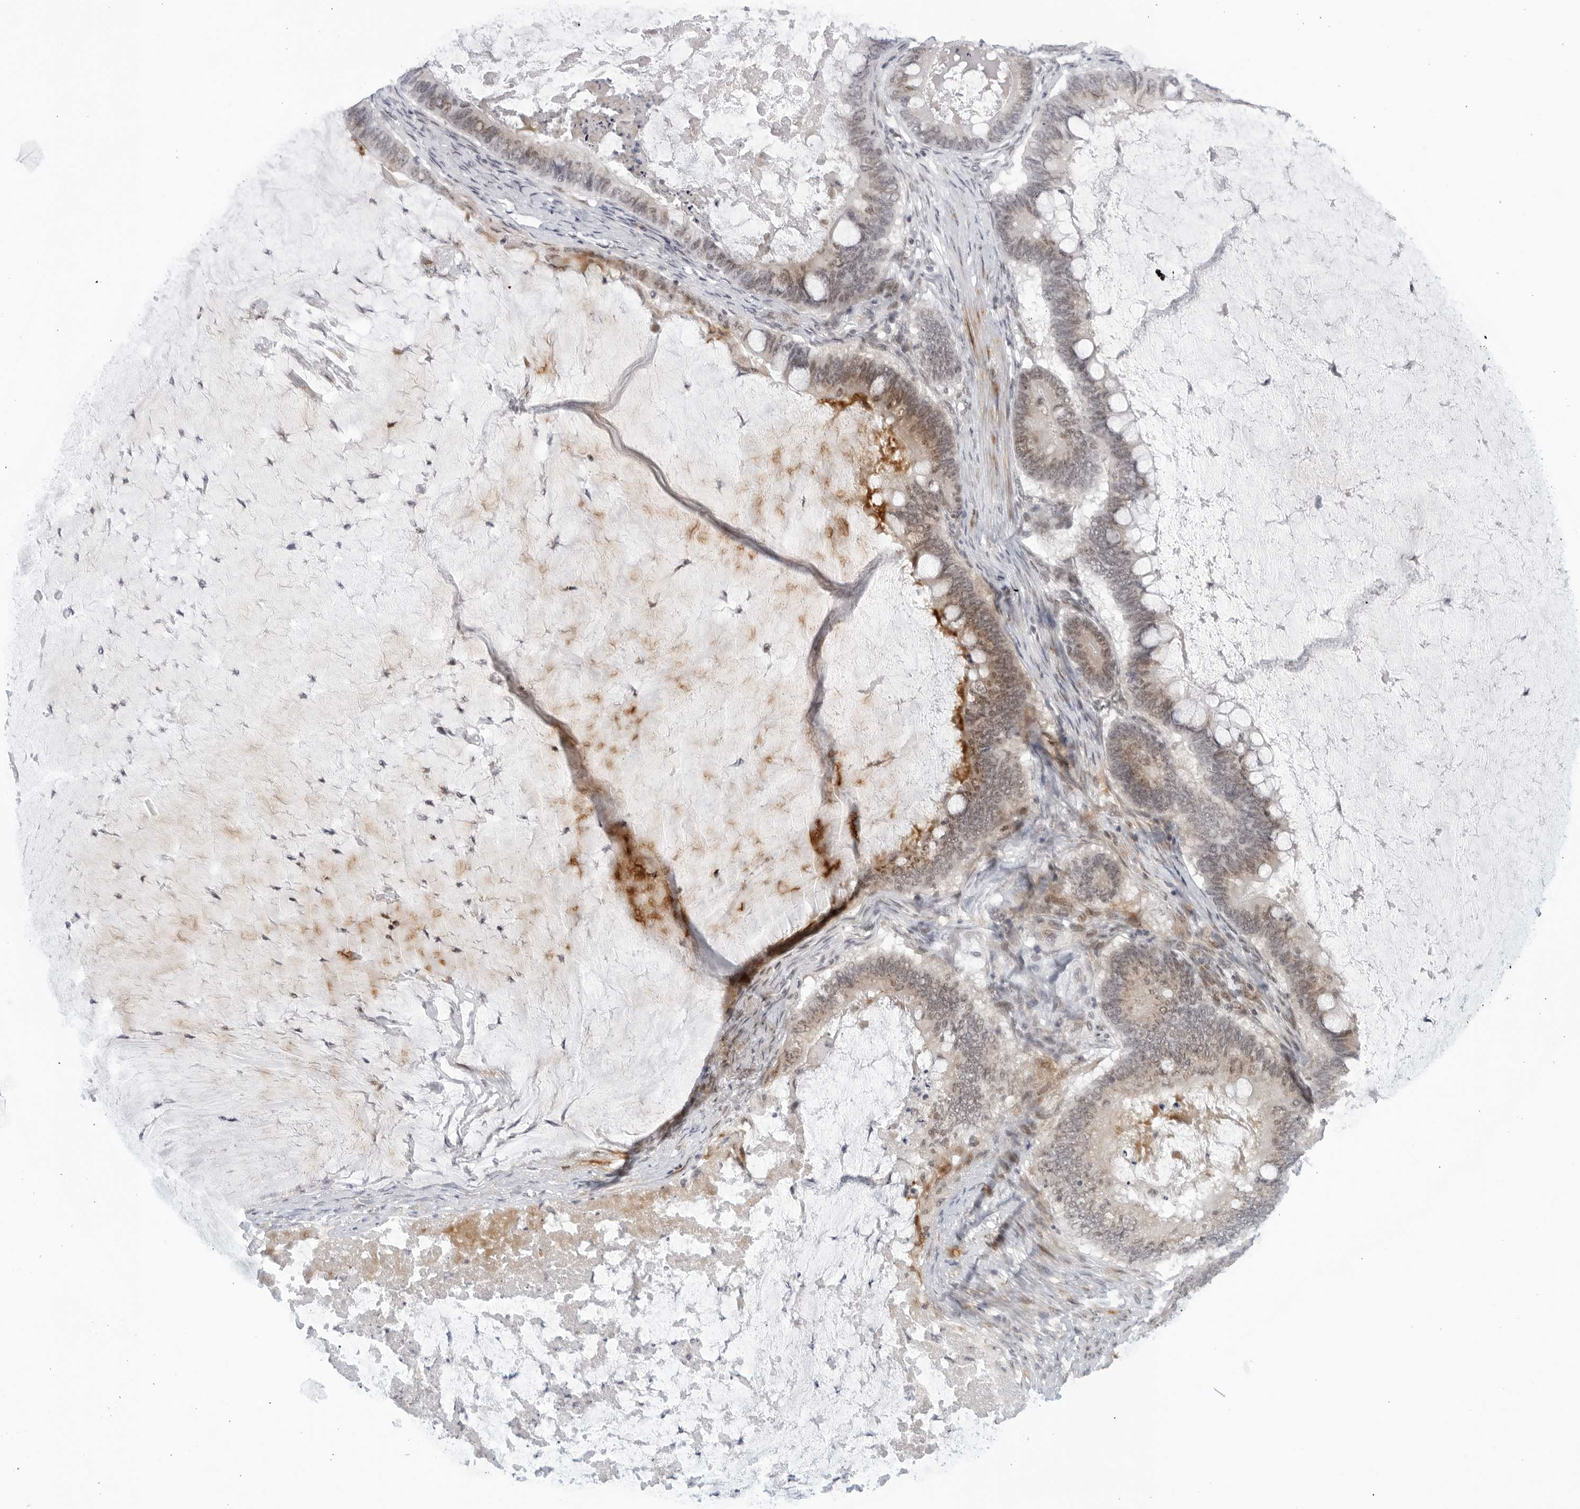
{"staining": {"intensity": "weak", "quantity": "<25%", "location": "cytoplasmic/membranous"}, "tissue": "ovarian cancer", "cell_type": "Tumor cells", "image_type": "cancer", "snomed": [{"axis": "morphology", "description": "Cystadenocarcinoma, mucinous, NOS"}, {"axis": "topography", "description": "Ovary"}], "caption": "Human ovarian mucinous cystadenocarcinoma stained for a protein using immunohistochemistry (IHC) displays no staining in tumor cells.", "gene": "WDTC1", "patient": {"sex": "female", "age": 61}}